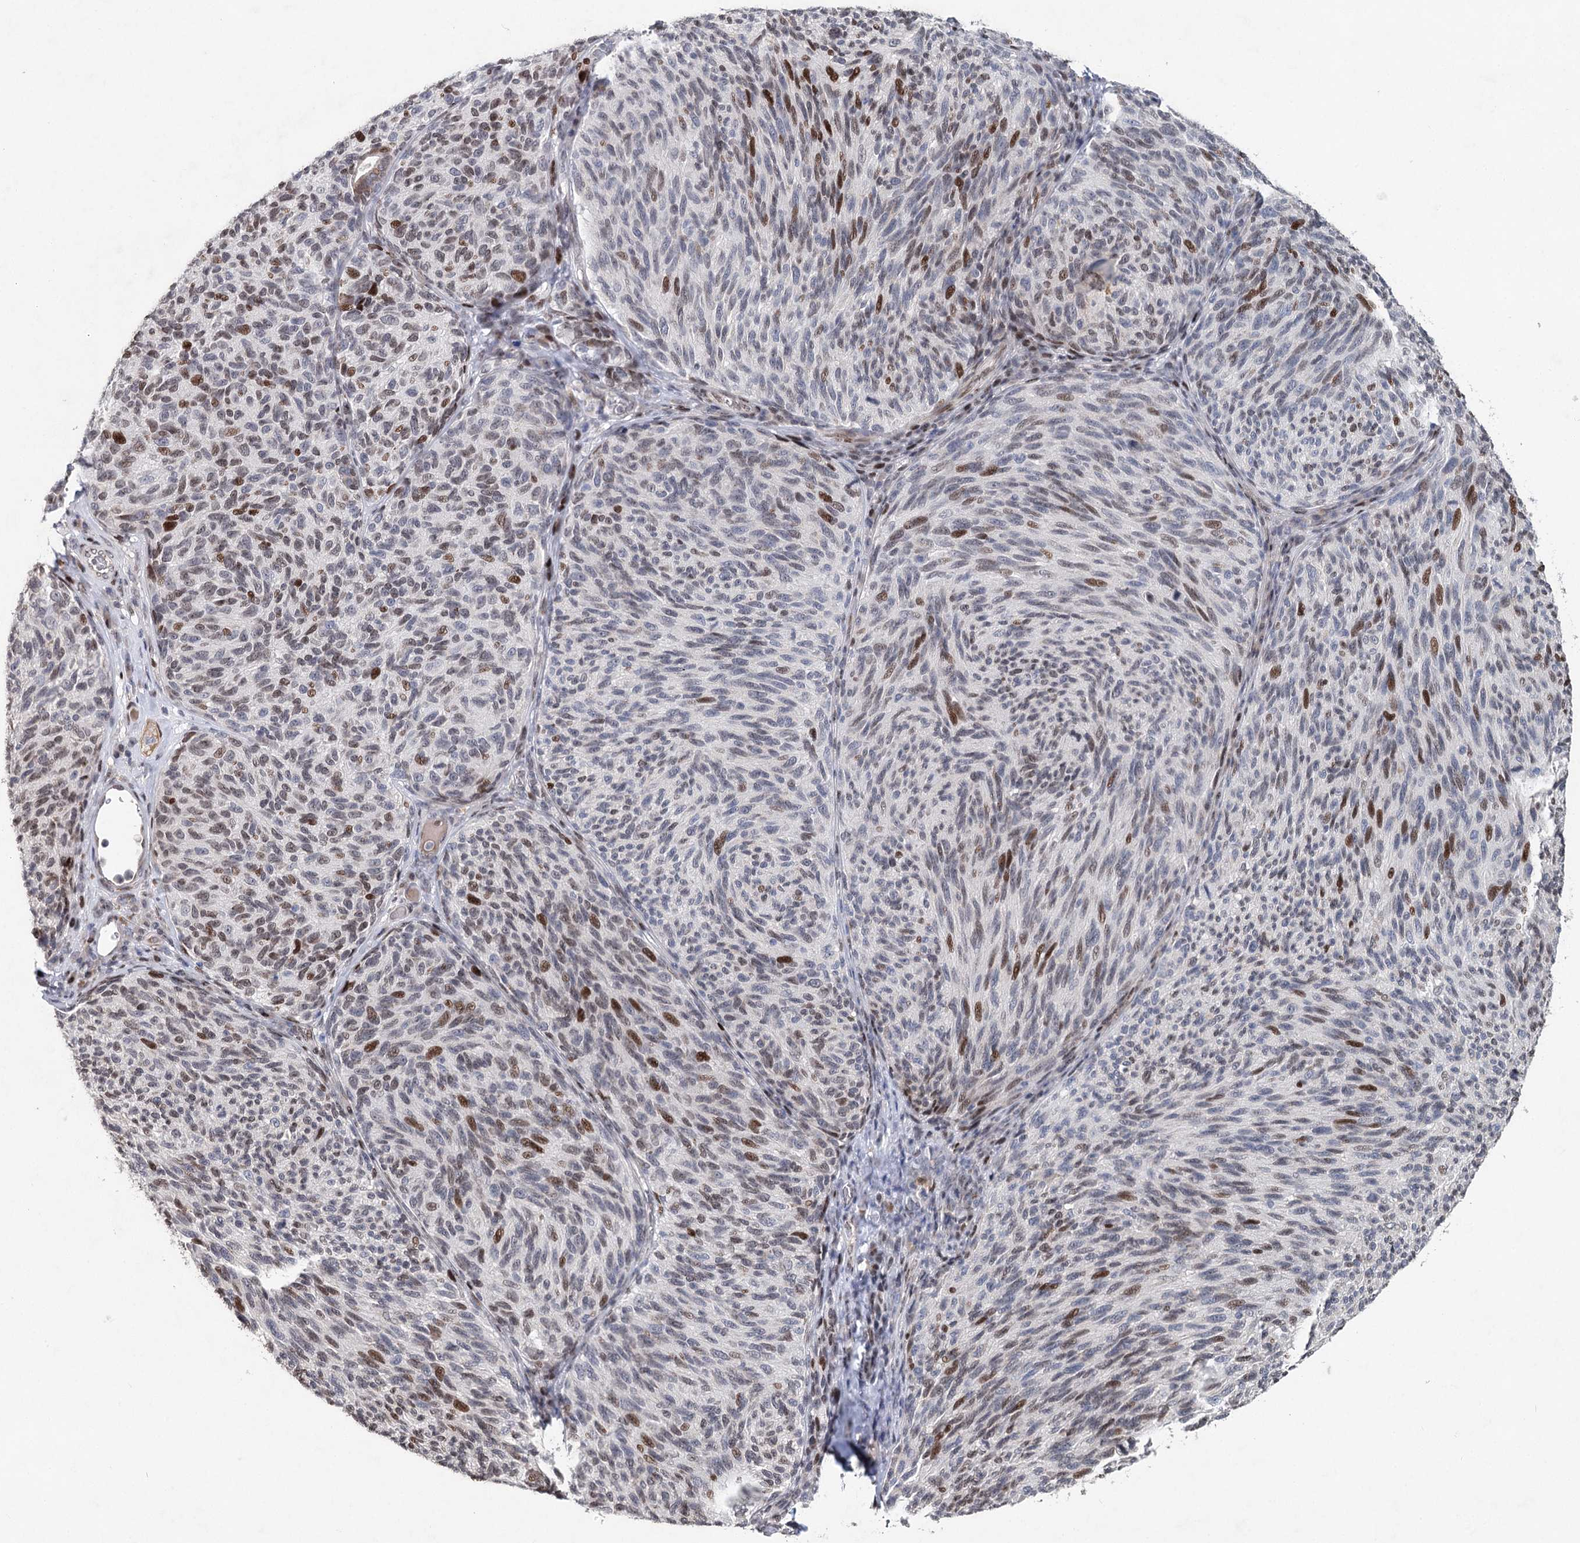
{"staining": {"intensity": "moderate", "quantity": "<25%", "location": "nuclear"}, "tissue": "melanoma", "cell_type": "Tumor cells", "image_type": "cancer", "snomed": [{"axis": "morphology", "description": "Malignant melanoma, NOS"}, {"axis": "topography", "description": "Skin"}], "caption": "Protein staining of malignant melanoma tissue displays moderate nuclear positivity in about <25% of tumor cells.", "gene": "FRMD4A", "patient": {"sex": "female", "age": 73}}